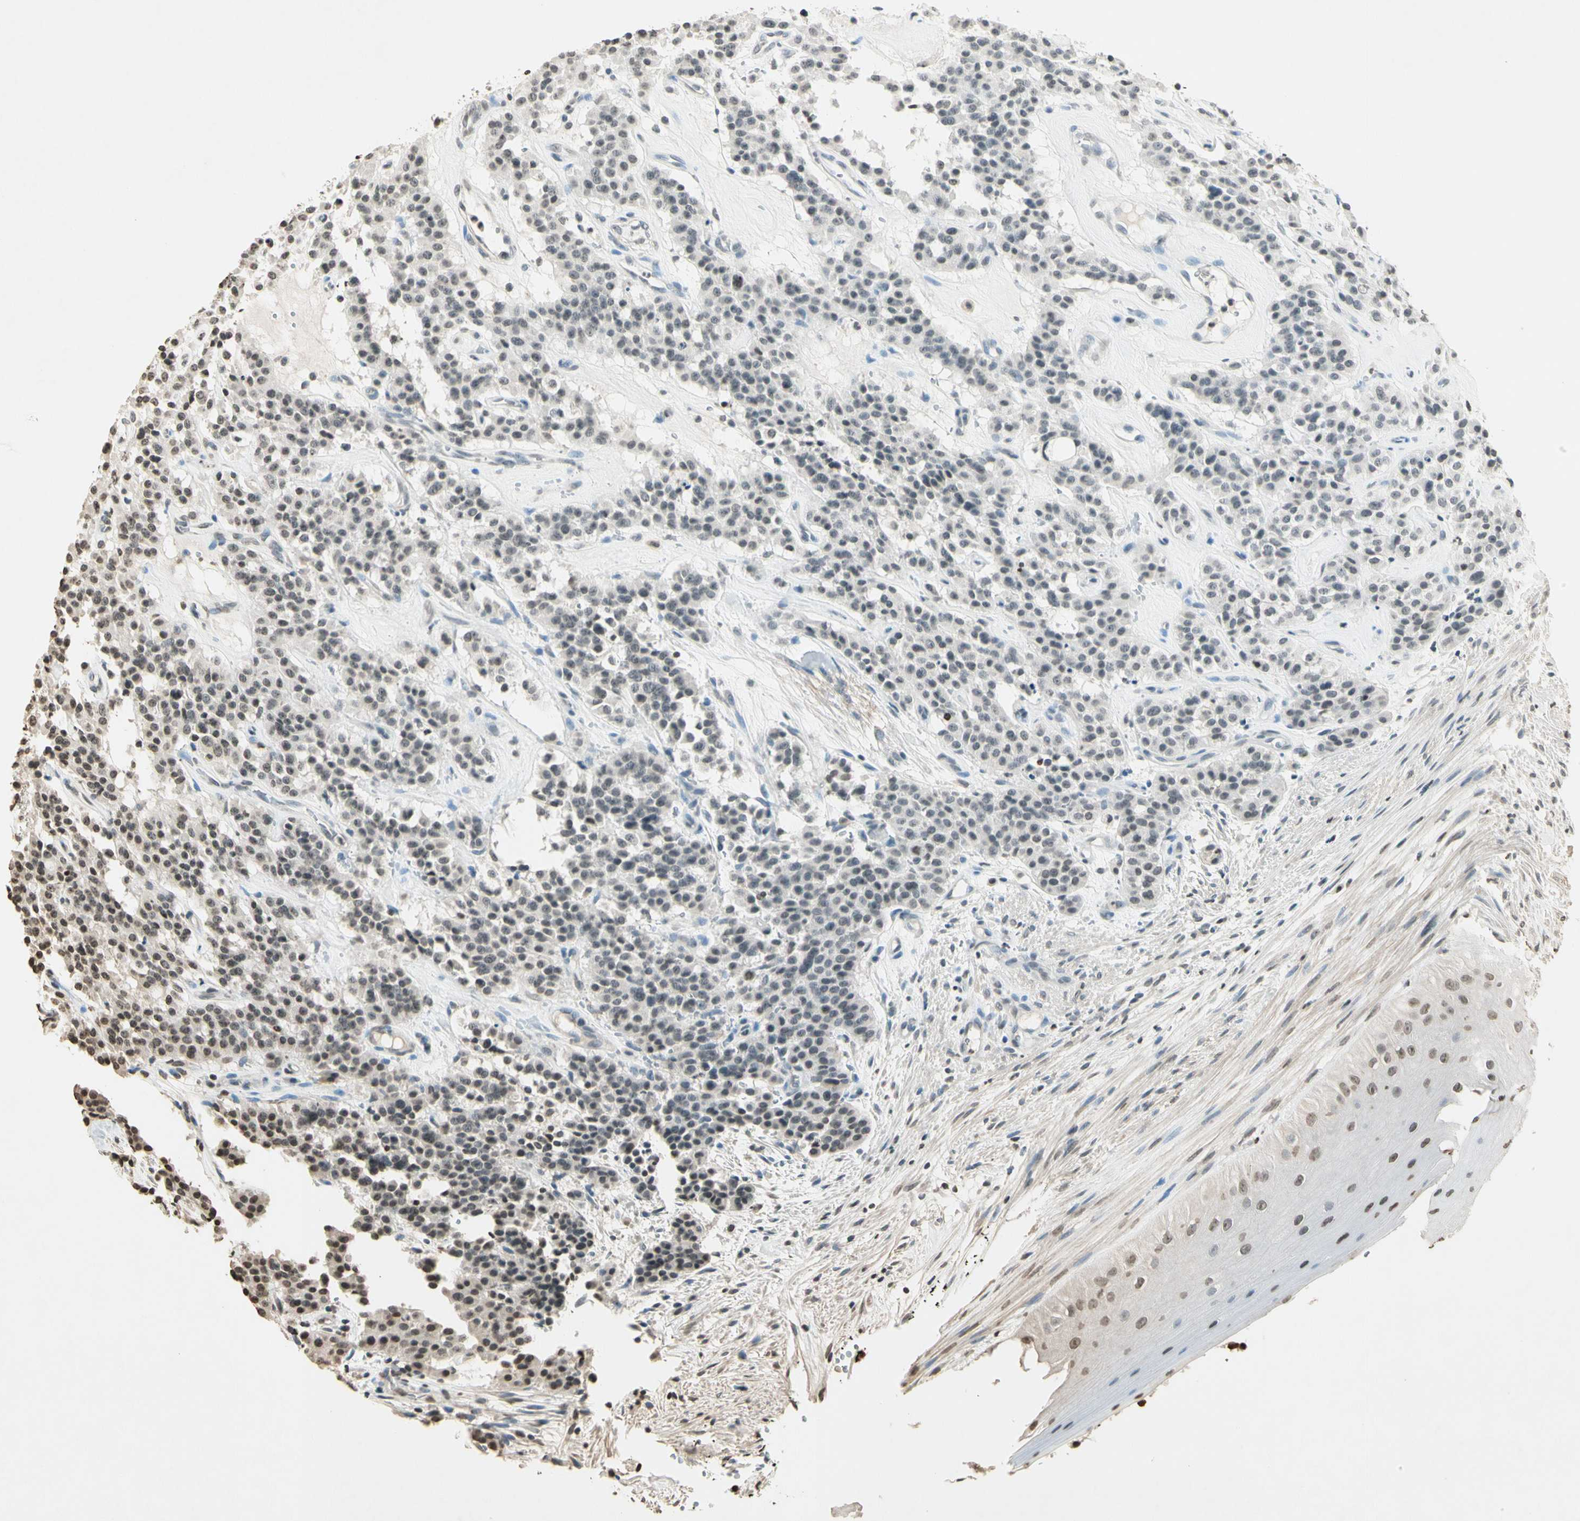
{"staining": {"intensity": "weak", "quantity": "25%-75%", "location": "nuclear"}, "tissue": "carcinoid", "cell_type": "Tumor cells", "image_type": "cancer", "snomed": [{"axis": "morphology", "description": "Carcinoid, malignant, NOS"}, {"axis": "topography", "description": "Lung"}], "caption": "Immunohistochemical staining of carcinoid exhibits weak nuclear protein positivity in approximately 25%-75% of tumor cells.", "gene": "TOP1", "patient": {"sex": "male", "age": 30}}